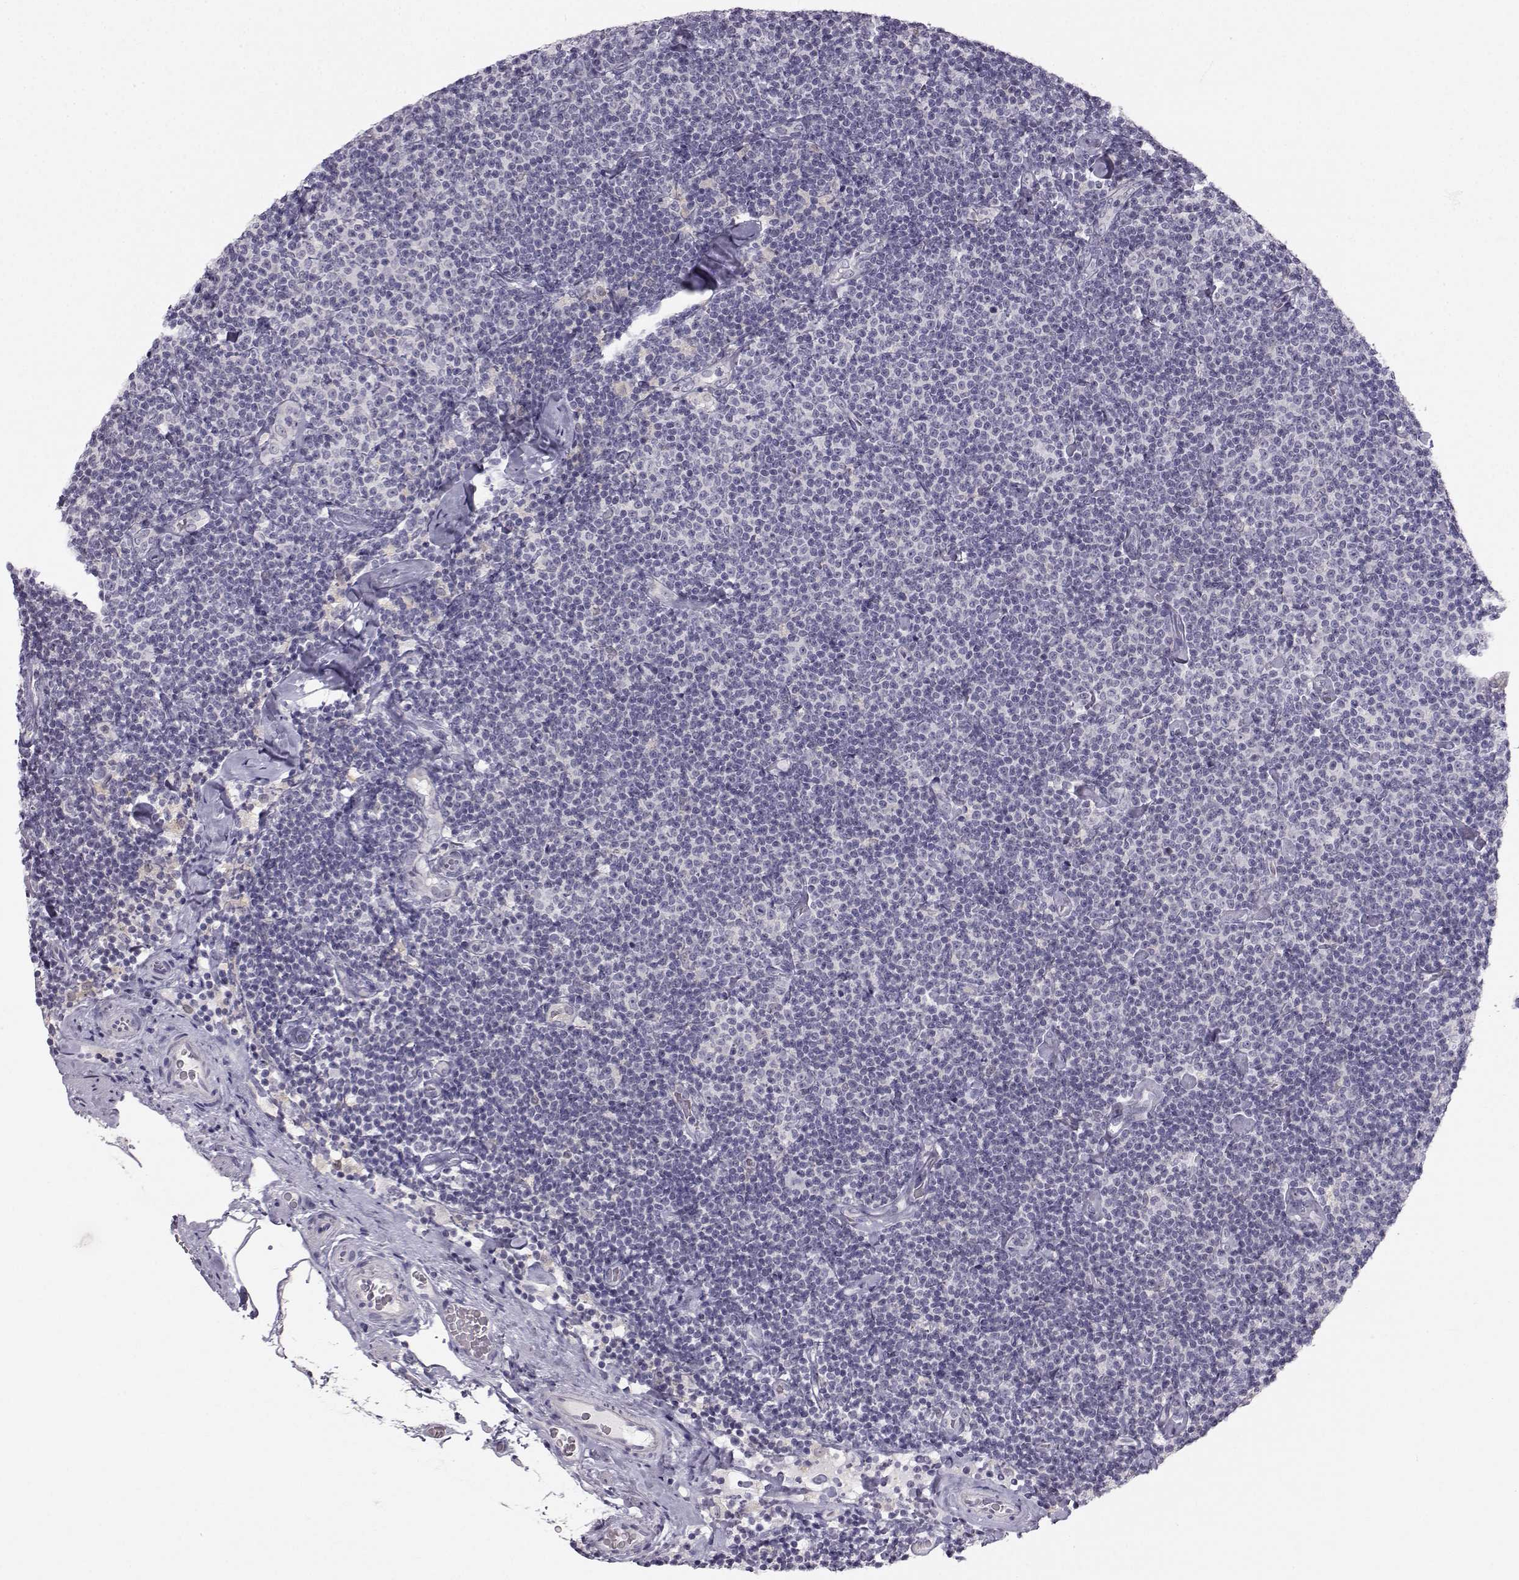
{"staining": {"intensity": "negative", "quantity": "none", "location": "none"}, "tissue": "lymphoma", "cell_type": "Tumor cells", "image_type": "cancer", "snomed": [{"axis": "morphology", "description": "Malignant lymphoma, non-Hodgkin's type, Low grade"}, {"axis": "topography", "description": "Lymph node"}], "caption": "IHC photomicrograph of human malignant lymphoma, non-Hodgkin's type (low-grade) stained for a protein (brown), which shows no positivity in tumor cells.", "gene": "ZNF185", "patient": {"sex": "male", "age": 81}}